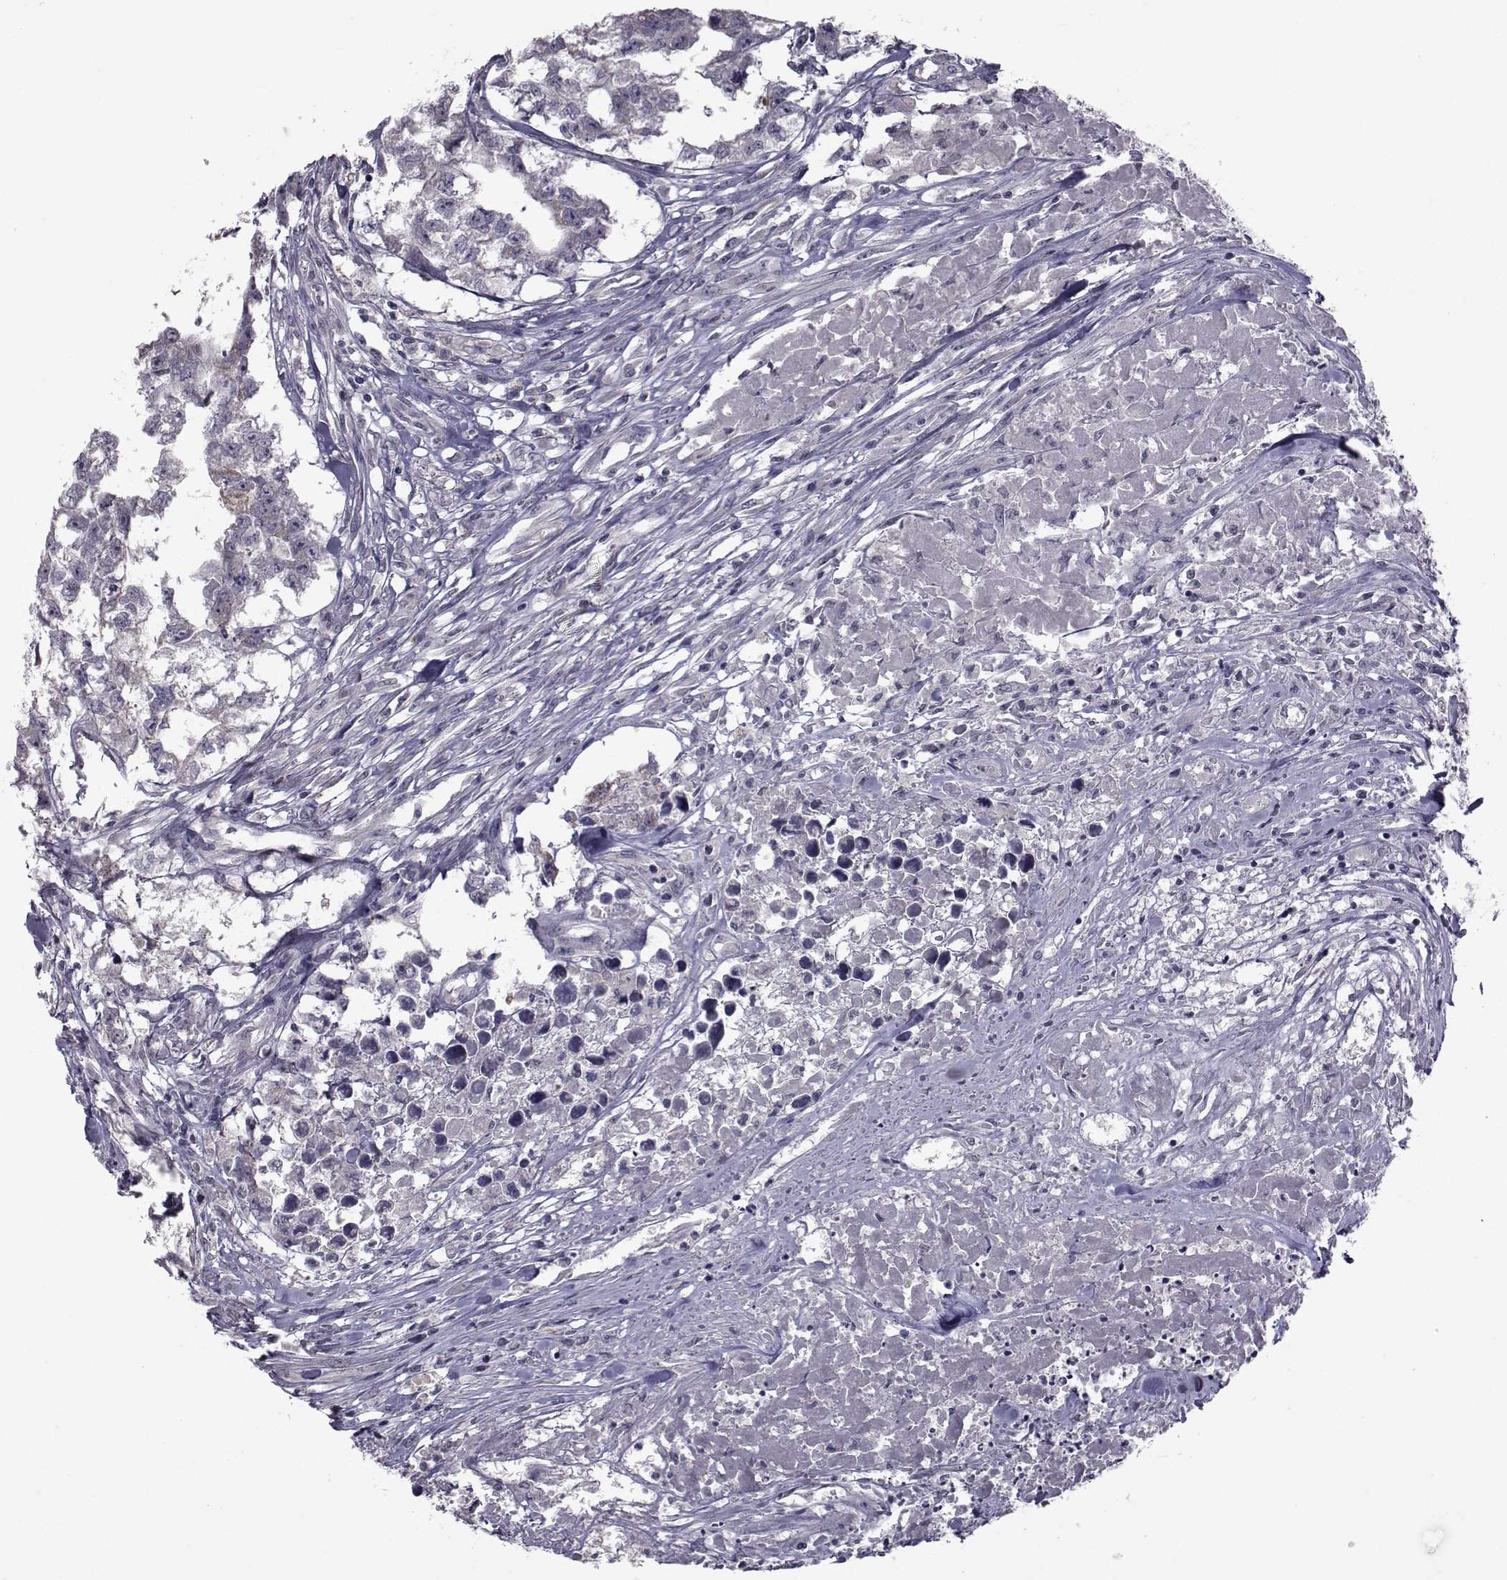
{"staining": {"intensity": "negative", "quantity": "none", "location": "none"}, "tissue": "testis cancer", "cell_type": "Tumor cells", "image_type": "cancer", "snomed": [{"axis": "morphology", "description": "Carcinoma, Embryonal, NOS"}, {"axis": "morphology", "description": "Teratoma, malignant, NOS"}, {"axis": "topography", "description": "Testis"}], "caption": "Protein analysis of testis teratoma (malignant) shows no significant positivity in tumor cells.", "gene": "FDXR", "patient": {"sex": "male", "age": 44}}